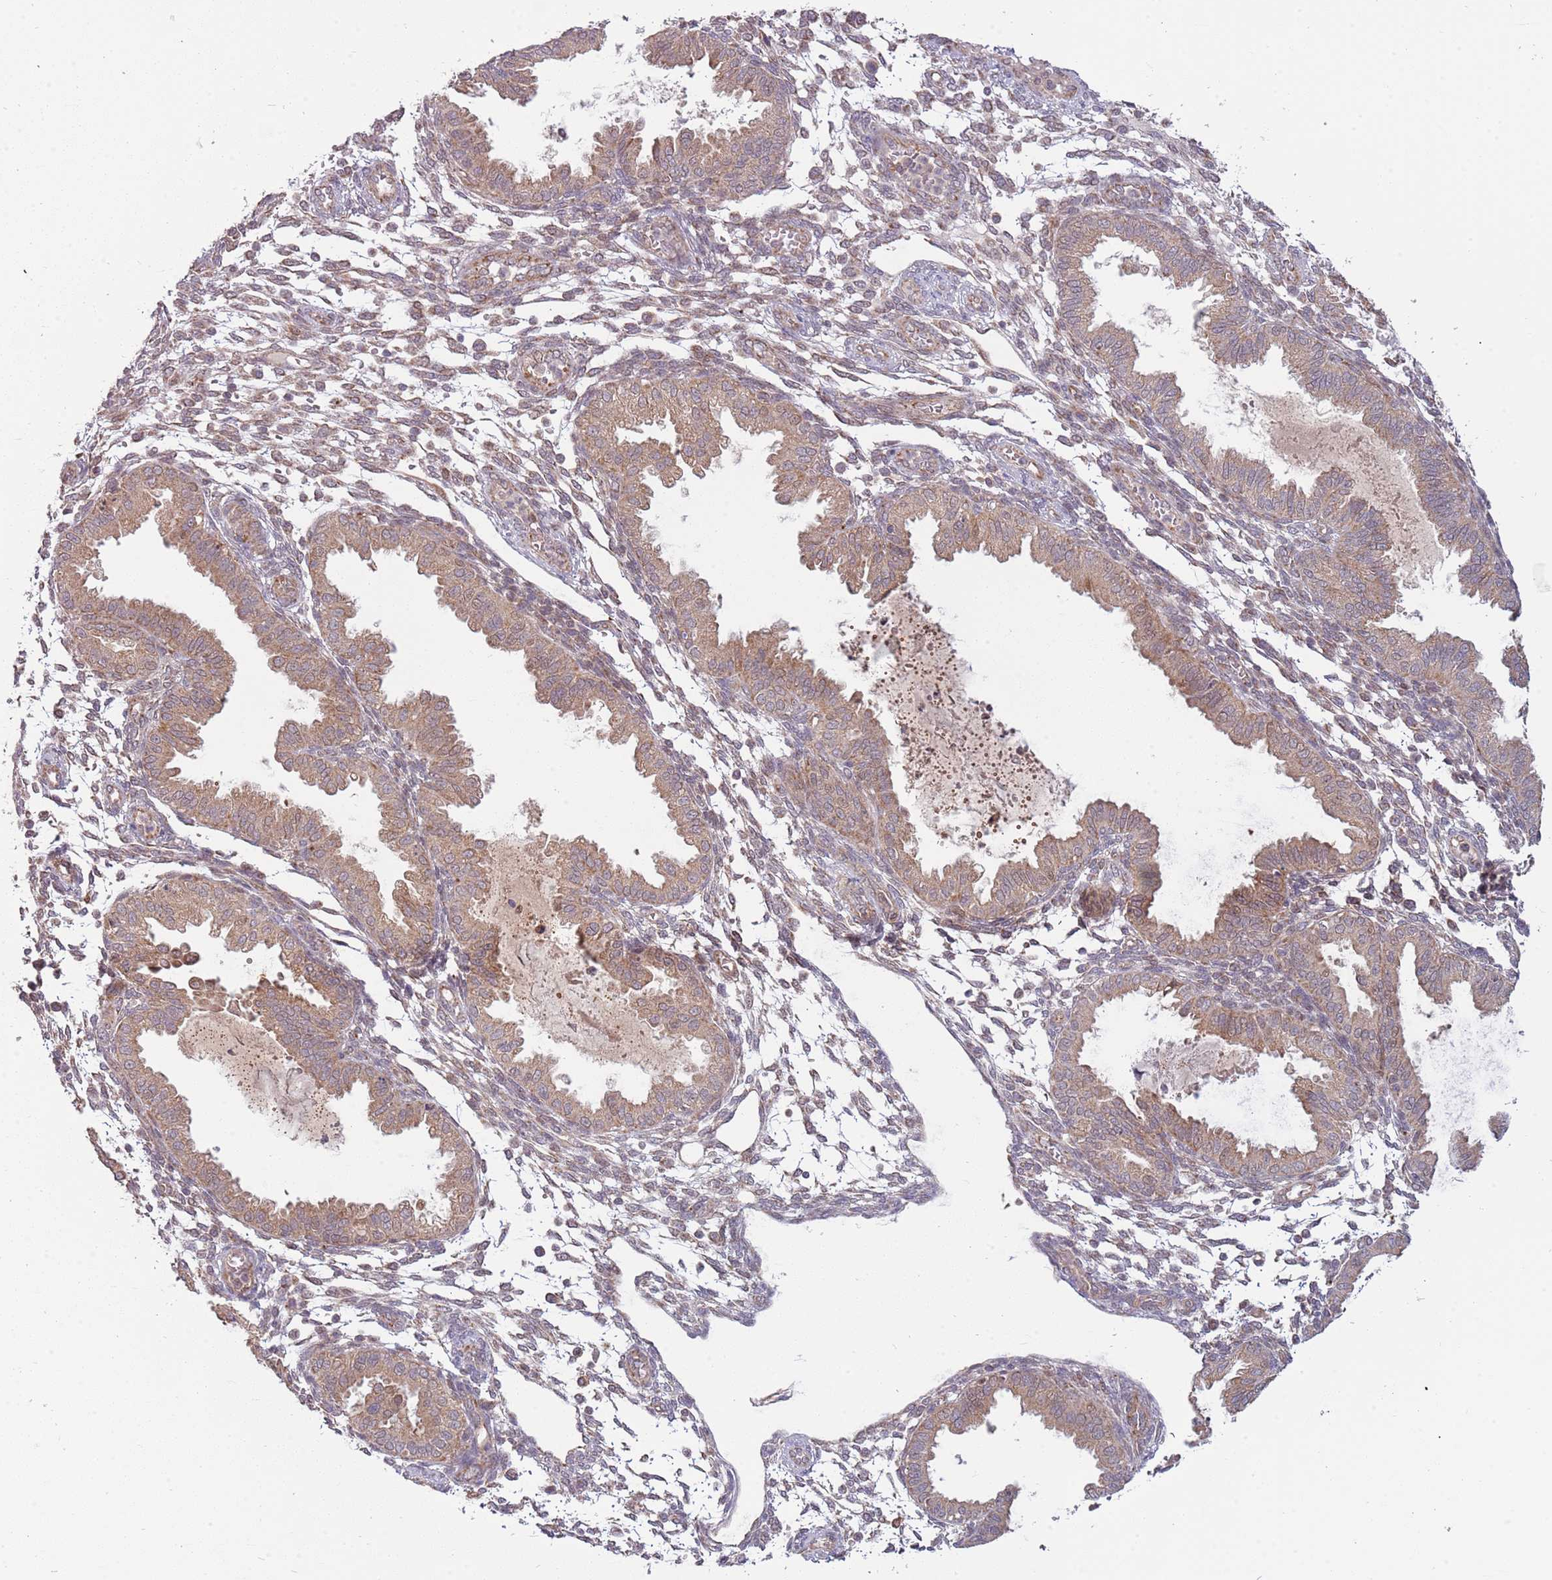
{"staining": {"intensity": "weak", "quantity": "25%-75%", "location": "cytoplasmic/membranous"}, "tissue": "endometrium", "cell_type": "Cells in endometrial stroma", "image_type": "normal", "snomed": [{"axis": "morphology", "description": "Normal tissue, NOS"}, {"axis": "topography", "description": "Endometrium"}], "caption": "Weak cytoplasmic/membranous expression is identified in about 25%-75% of cells in endometrial stroma in normal endometrium.", "gene": "RNF181", "patient": {"sex": "female", "age": 33}}